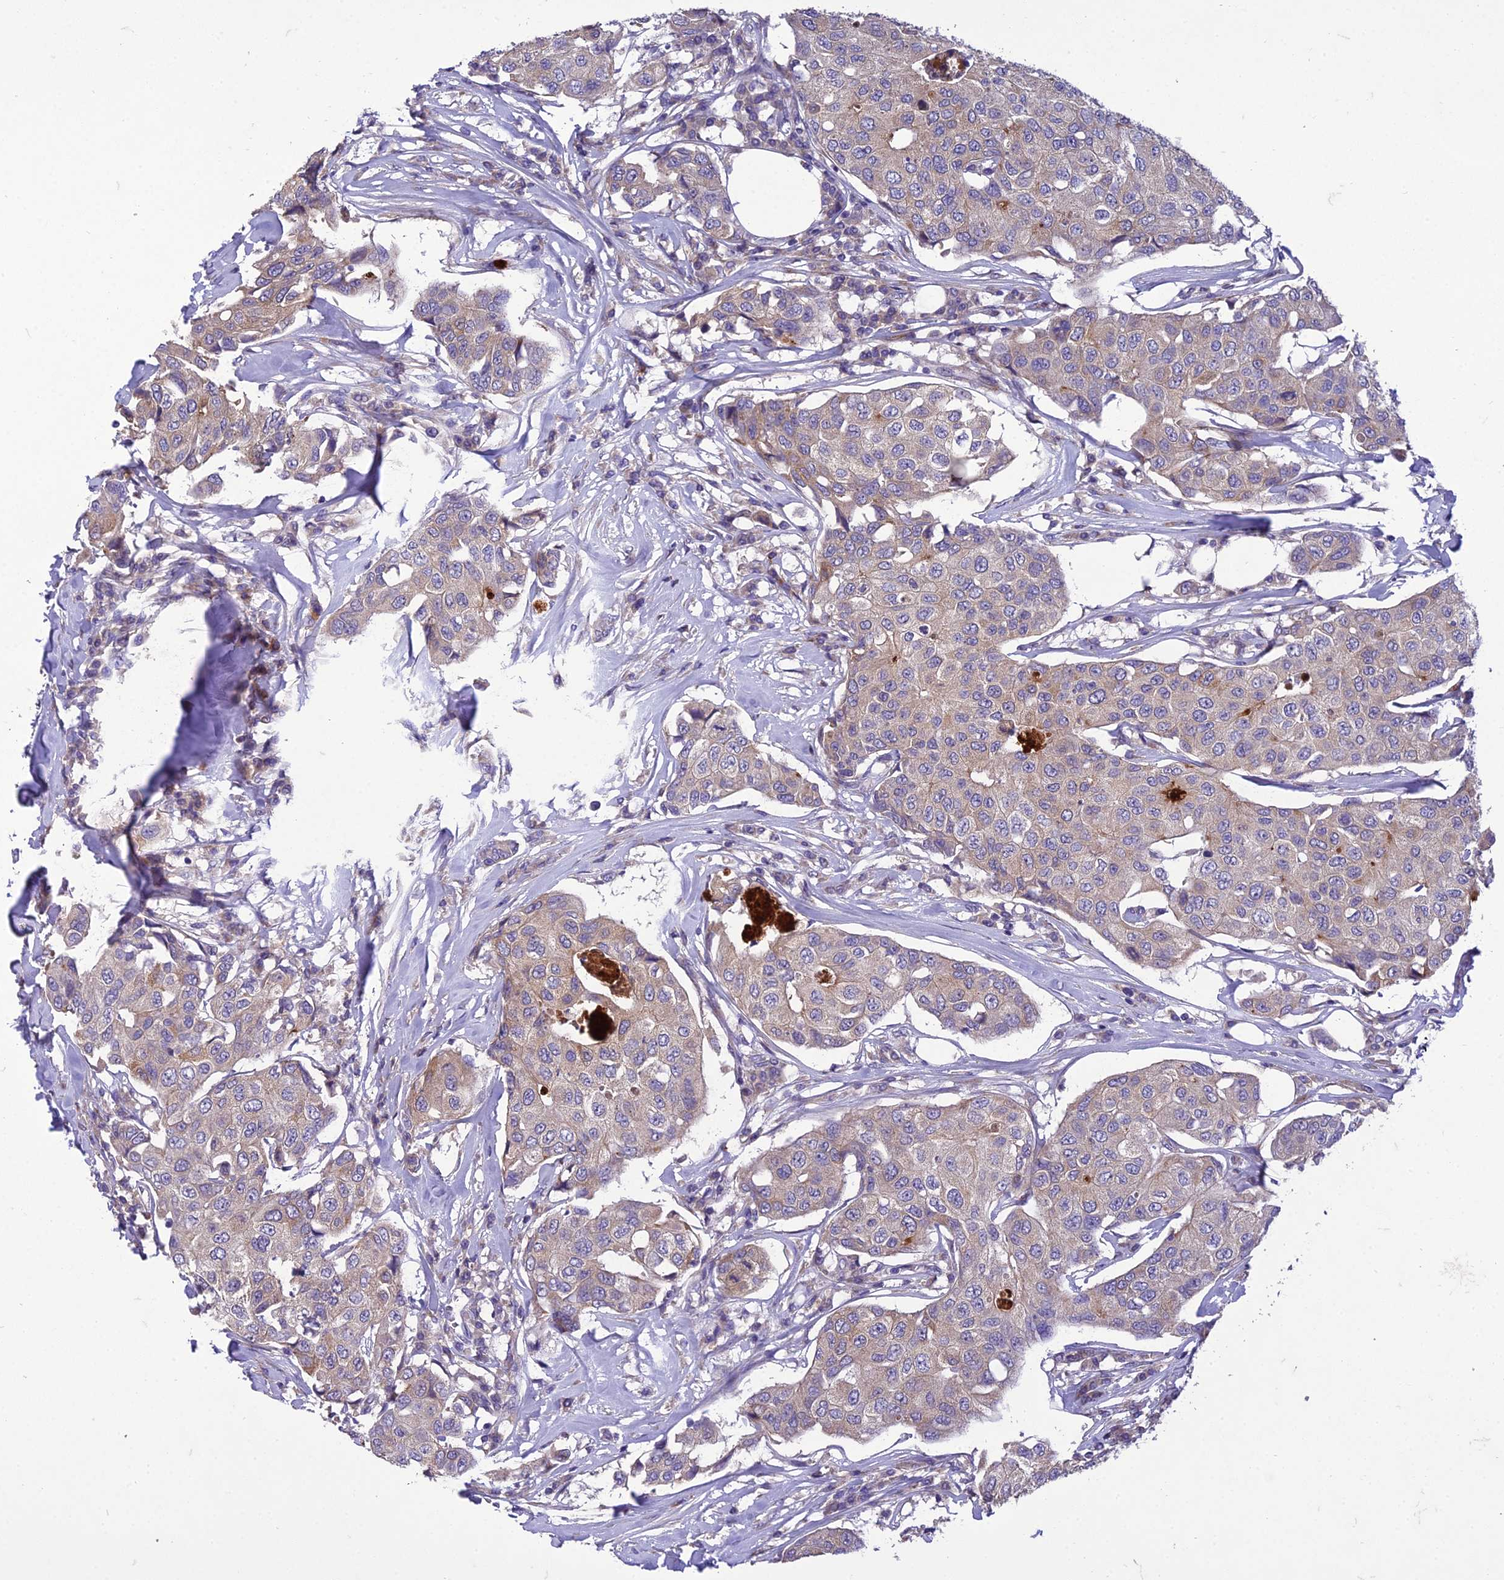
{"staining": {"intensity": "weak", "quantity": "<25%", "location": "cytoplasmic/membranous"}, "tissue": "breast cancer", "cell_type": "Tumor cells", "image_type": "cancer", "snomed": [{"axis": "morphology", "description": "Duct carcinoma"}, {"axis": "topography", "description": "Breast"}], "caption": "Tumor cells are negative for brown protein staining in breast cancer (intraductal carcinoma).", "gene": "ADIPOR2", "patient": {"sex": "female", "age": 80}}